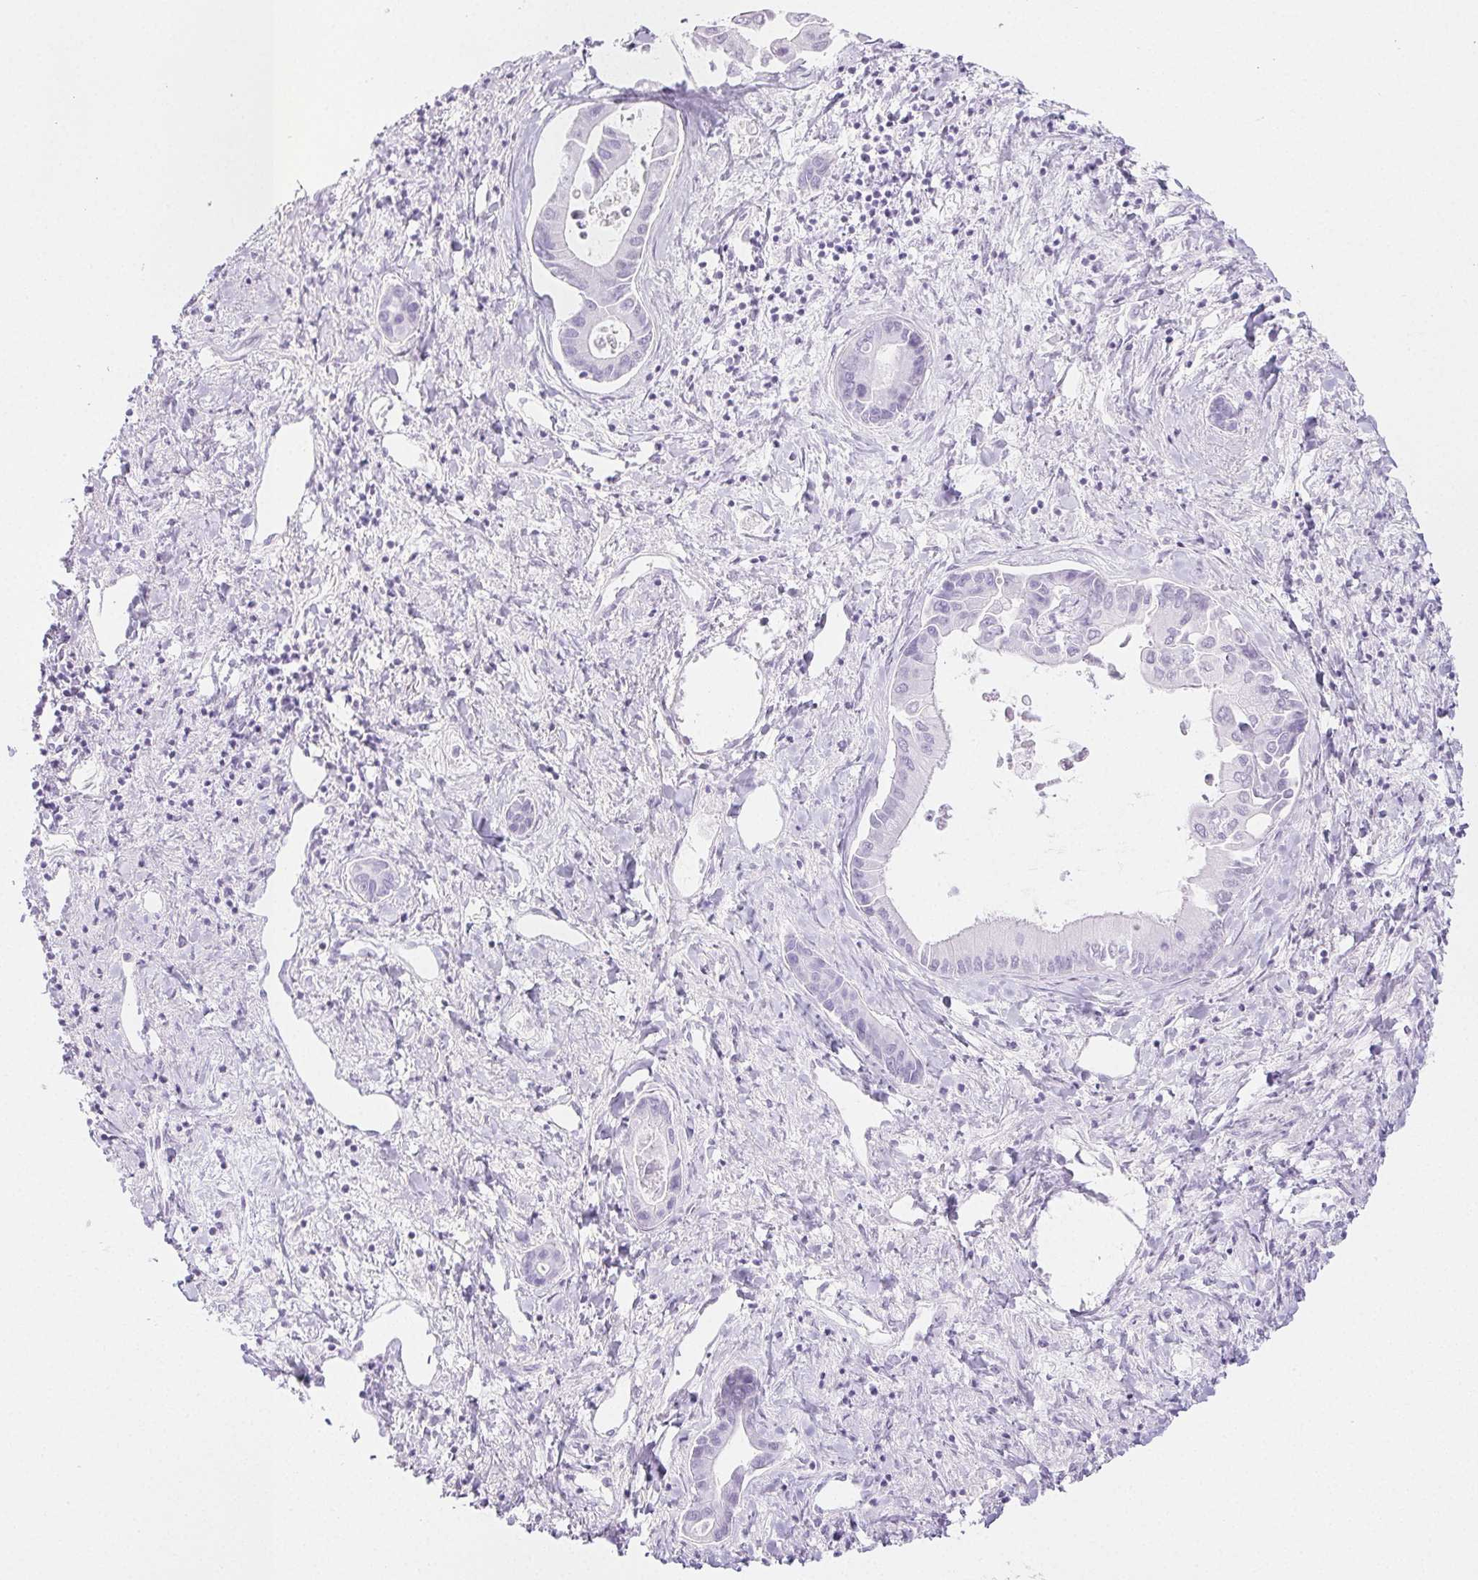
{"staining": {"intensity": "negative", "quantity": "none", "location": "none"}, "tissue": "liver cancer", "cell_type": "Tumor cells", "image_type": "cancer", "snomed": [{"axis": "morphology", "description": "Cholangiocarcinoma"}, {"axis": "topography", "description": "Liver"}], "caption": "This is an immunohistochemistry (IHC) micrograph of liver cholangiocarcinoma. There is no expression in tumor cells.", "gene": "PI3", "patient": {"sex": "male", "age": 66}}